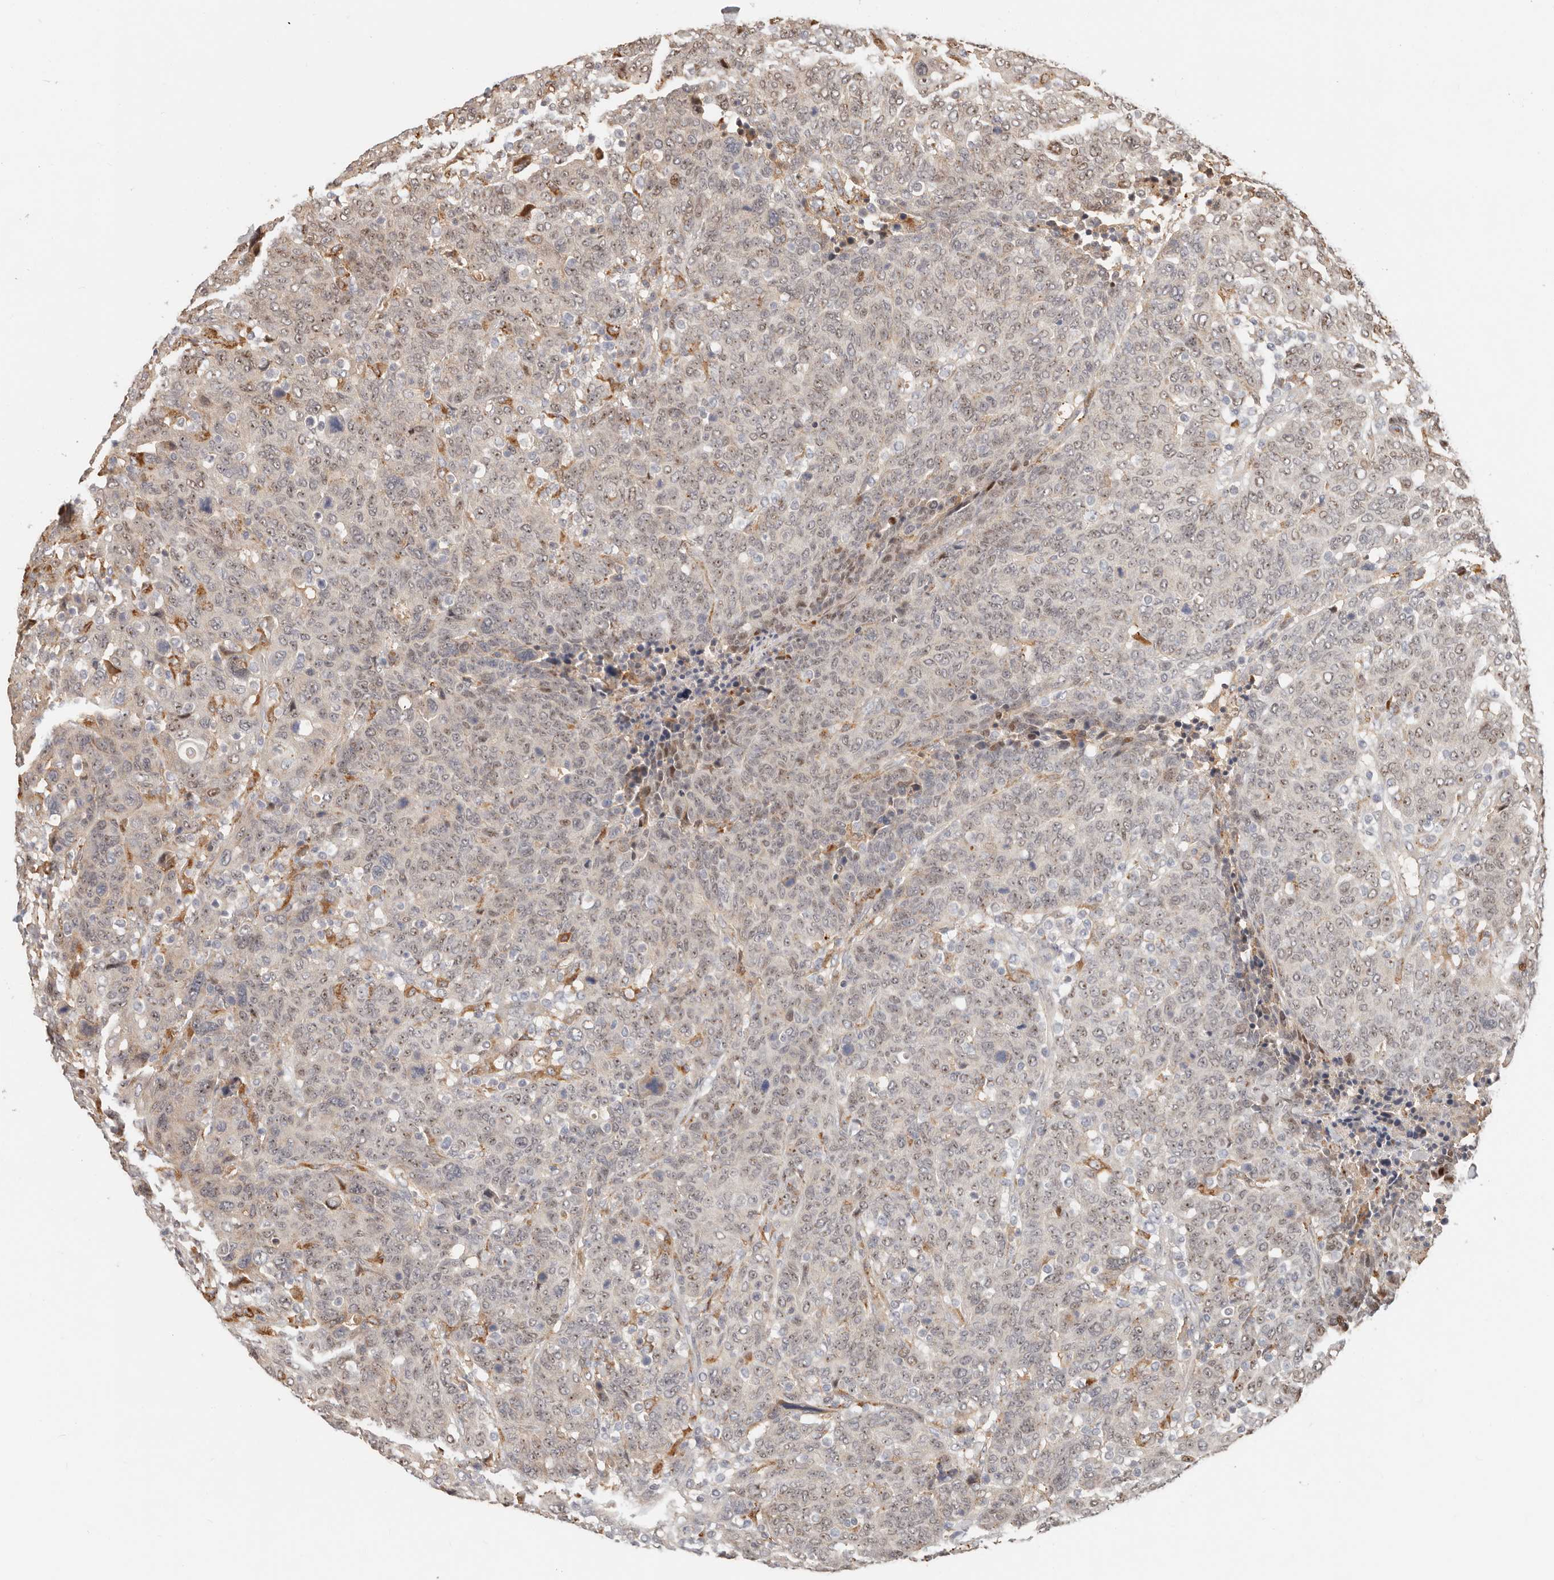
{"staining": {"intensity": "weak", "quantity": ">75%", "location": "nuclear"}, "tissue": "breast cancer", "cell_type": "Tumor cells", "image_type": "cancer", "snomed": [{"axis": "morphology", "description": "Duct carcinoma"}, {"axis": "topography", "description": "Breast"}], "caption": "Immunohistochemical staining of intraductal carcinoma (breast) displays low levels of weak nuclear staining in approximately >75% of tumor cells.", "gene": "ZRANB1", "patient": {"sex": "female", "age": 37}}